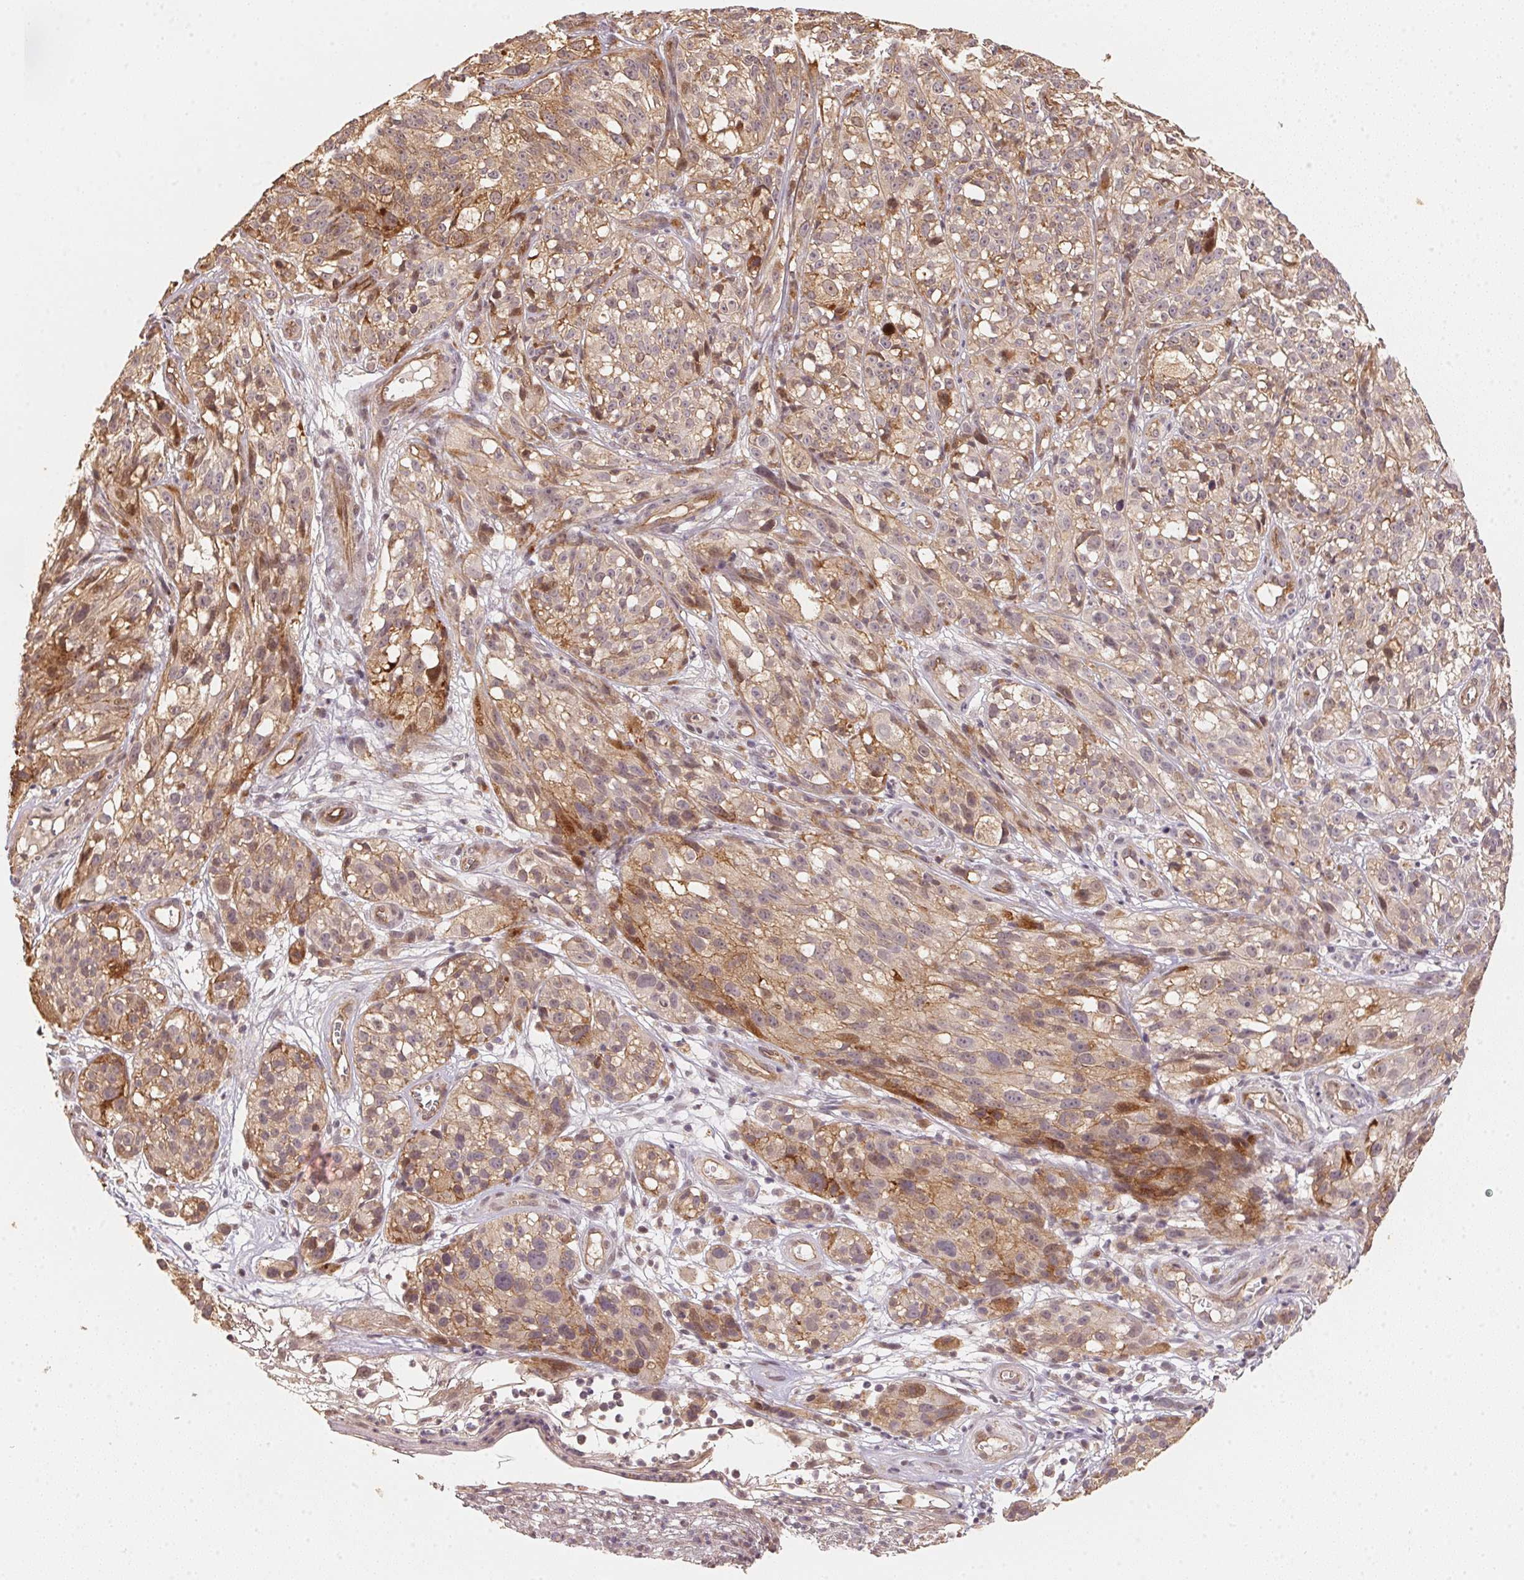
{"staining": {"intensity": "weak", "quantity": "<25%", "location": "cytoplasmic/membranous"}, "tissue": "melanoma", "cell_type": "Tumor cells", "image_type": "cancer", "snomed": [{"axis": "morphology", "description": "Malignant melanoma, NOS"}, {"axis": "topography", "description": "Skin"}], "caption": "Immunohistochemistry of human melanoma reveals no expression in tumor cells.", "gene": "TMEM222", "patient": {"sex": "female", "age": 85}}